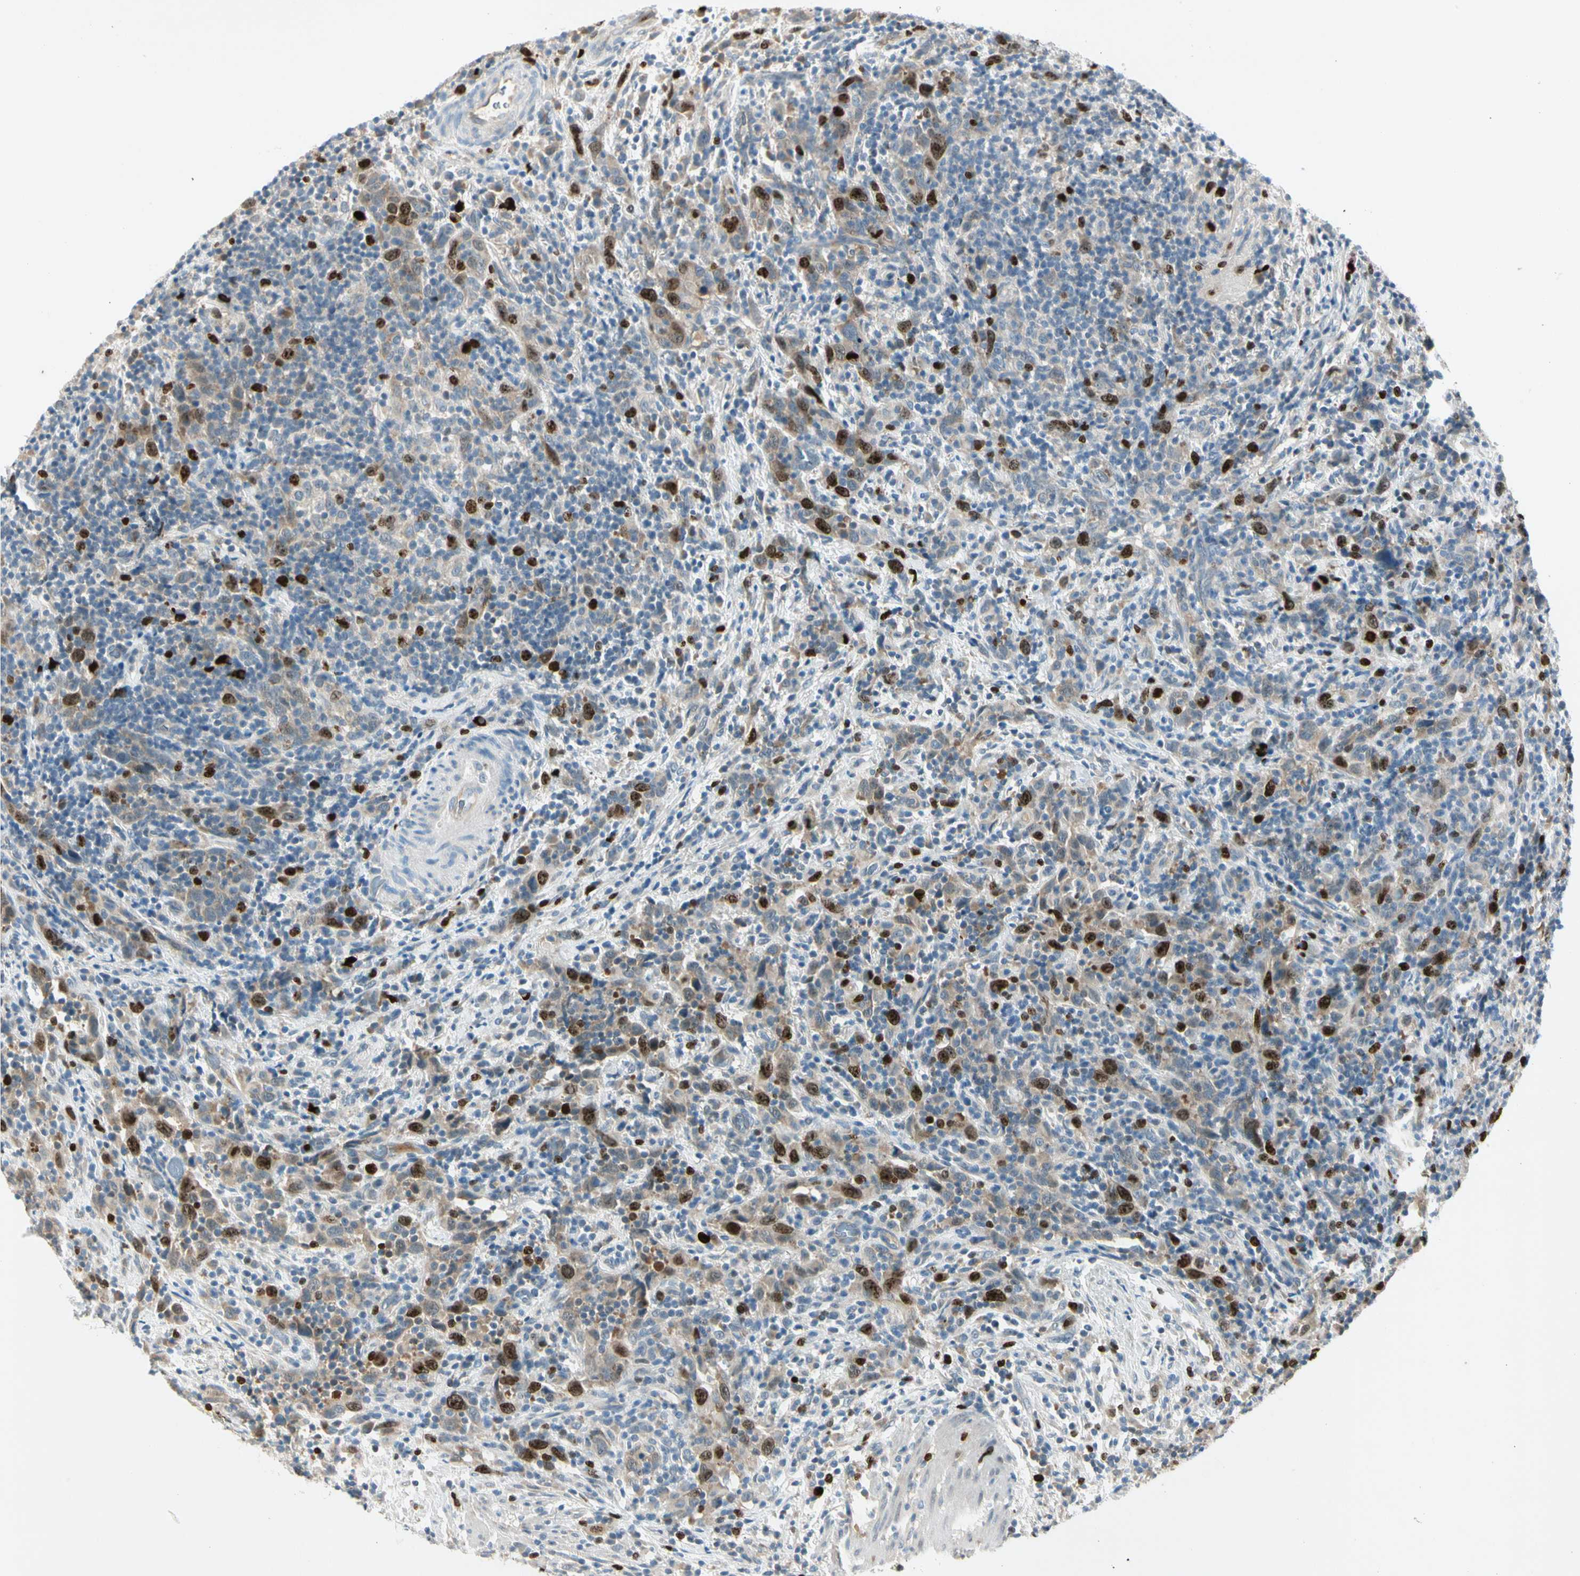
{"staining": {"intensity": "strong", "quantity": "<25%", "location": "nuclear"}, "tissue": "urothelial cancer", "cell_type": "Tumor cells", "image_type": "cancer", "snomed": [{"axis": "morphology", "description": "Urothelial carcinoma, High grade"}, {"axis": "topography", "description": "Urinary bladder"}], "caption": "The image shows a brown stain indicating the presence of a protein in the nuclear of tumor cells in high-grade urothelial carcinoma.", "gene": "PITX1", "patient": {"sex": "male", "age": 61}}